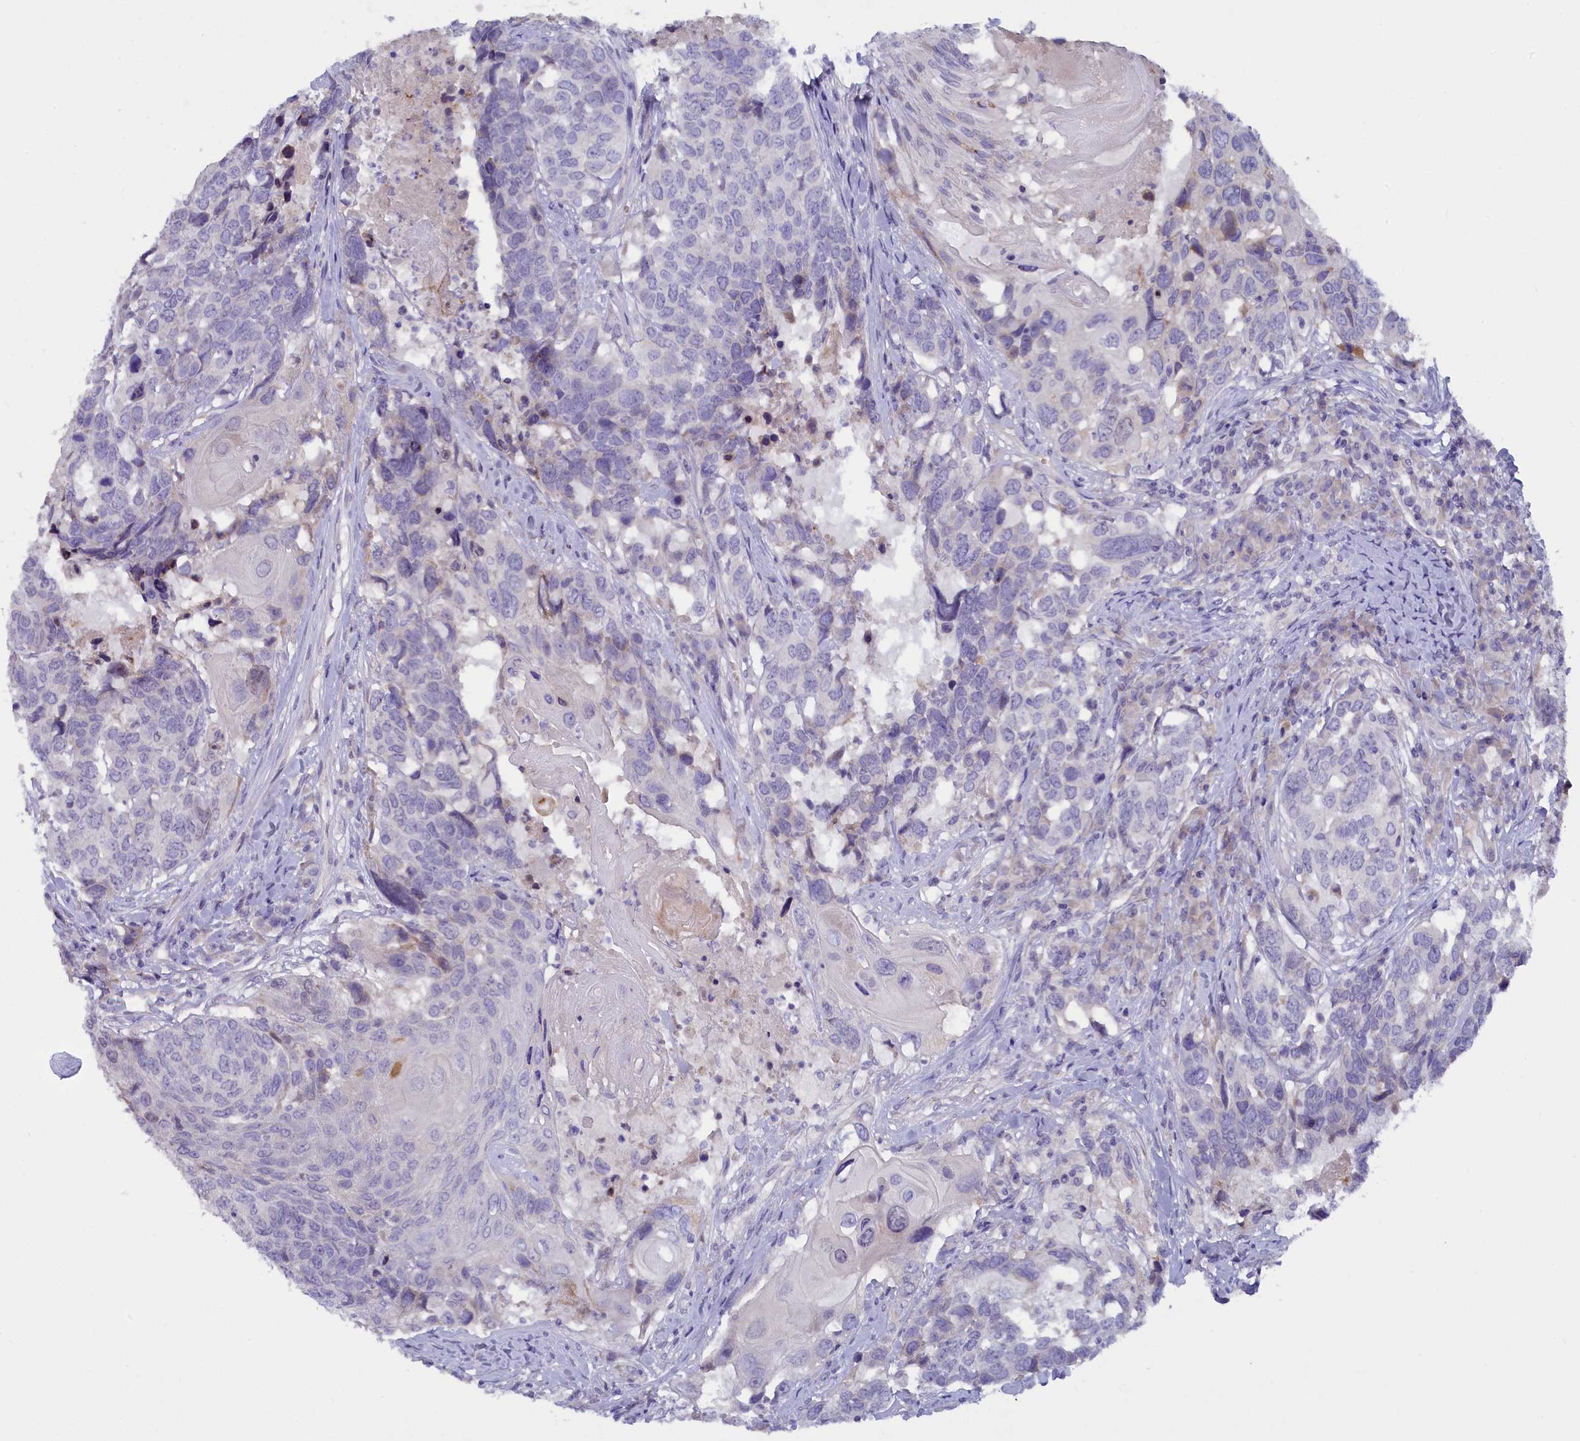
{"staining": {"intensity": "negative", "quantity": "none", "location": "none"}, "tissue": "head and neck cancer", "cell_type": "Tumor cells", "image_type": "cancer", "snomed": [{"axis": "morphology", "description": "Squamous cell carcinoma, NOS"}, {"axis": "topography", "description": "Head-Neck"}], "caption": "Protein analysis of head and neck squamous cell carcinoma shows no significant expression in tumor cells.", "gene": "ZSWIM4", "patient": {"sex": "male", "age": 66}}